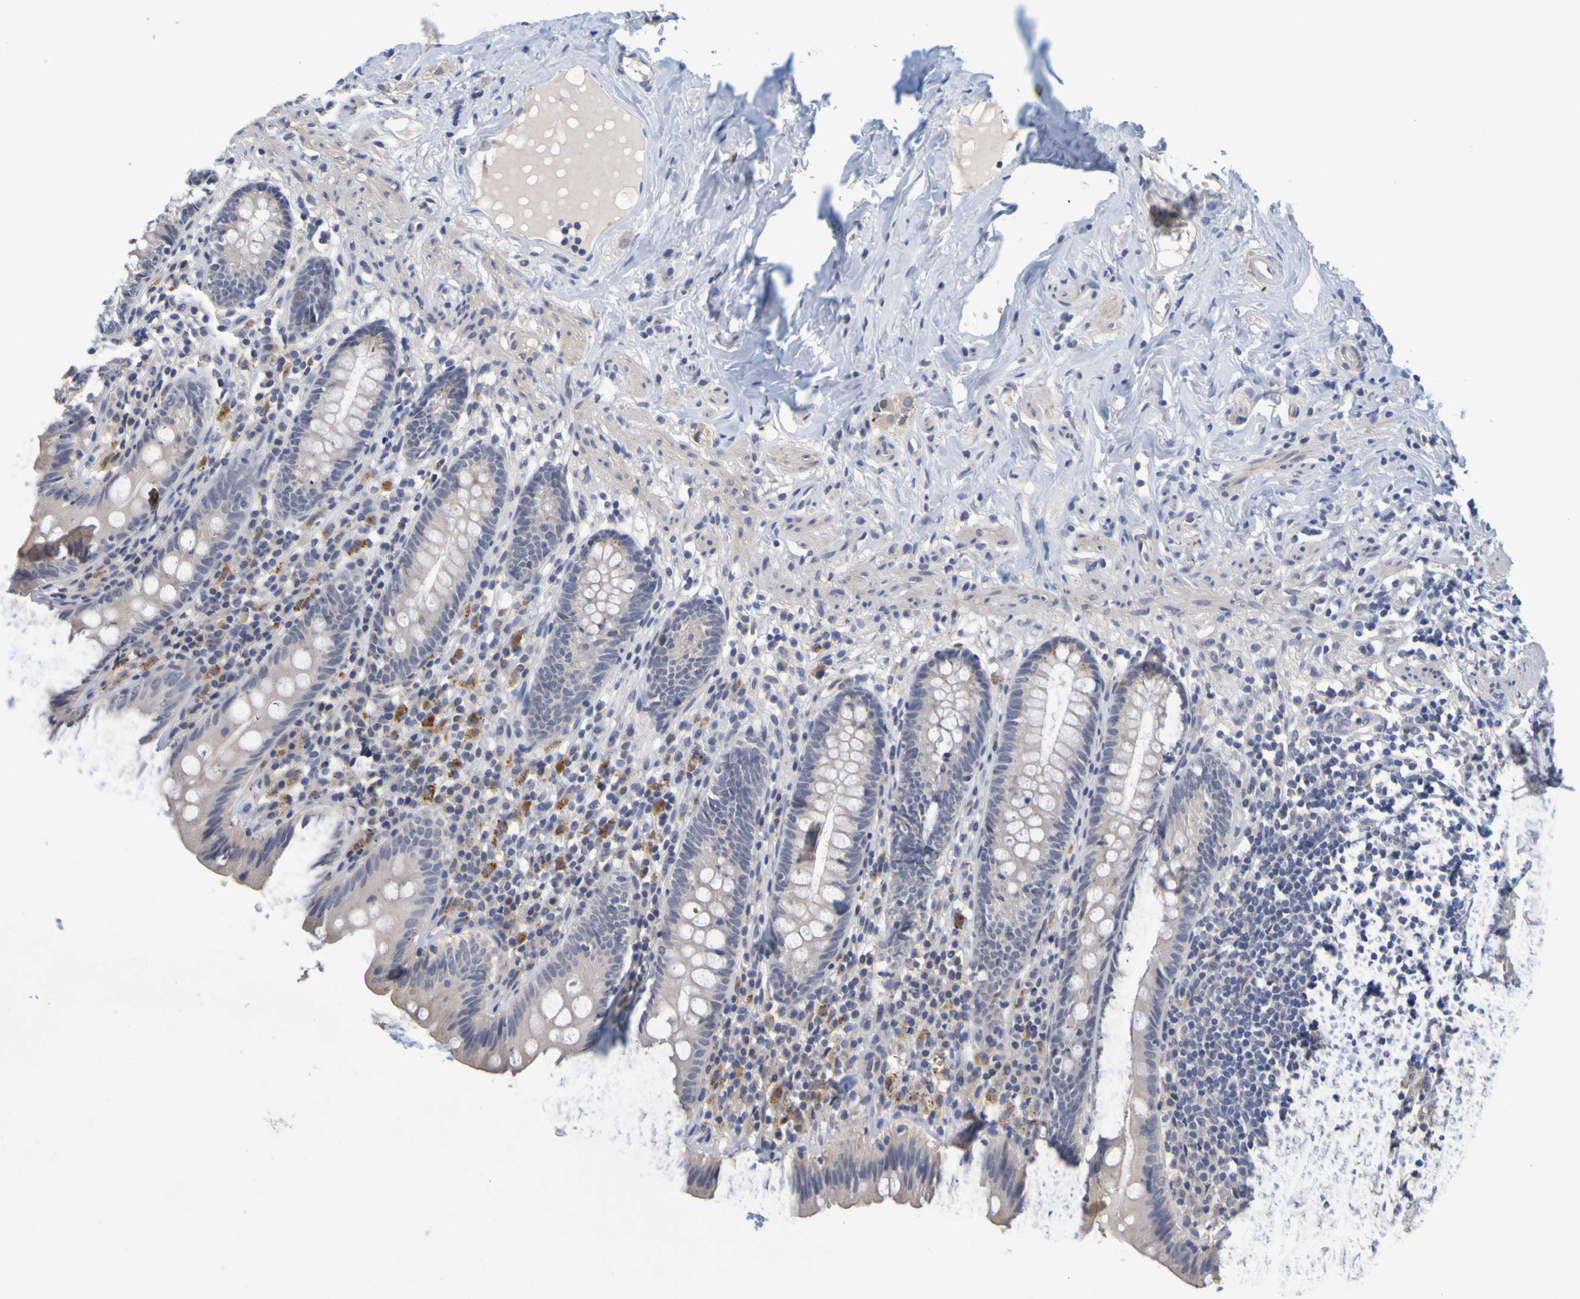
{"staining": {"intensity": "negative", "quantity": "none", "location": "none"}, "tissue": "appendix", "cell_type": "Glandular cells", "image_type": "normal", "snomed": [{"axis": "morphology", "description": "Normal tissue, NOS"}, {"axis": "topography", "description": "Appendix"}], "caption": "Glandular cells are negative for brown protein staining in normal appendix. (DAB IHC with hematoxylin counter stain).", "gene": "ENDOU", "patient": {"sex": "male", "age": 52}}